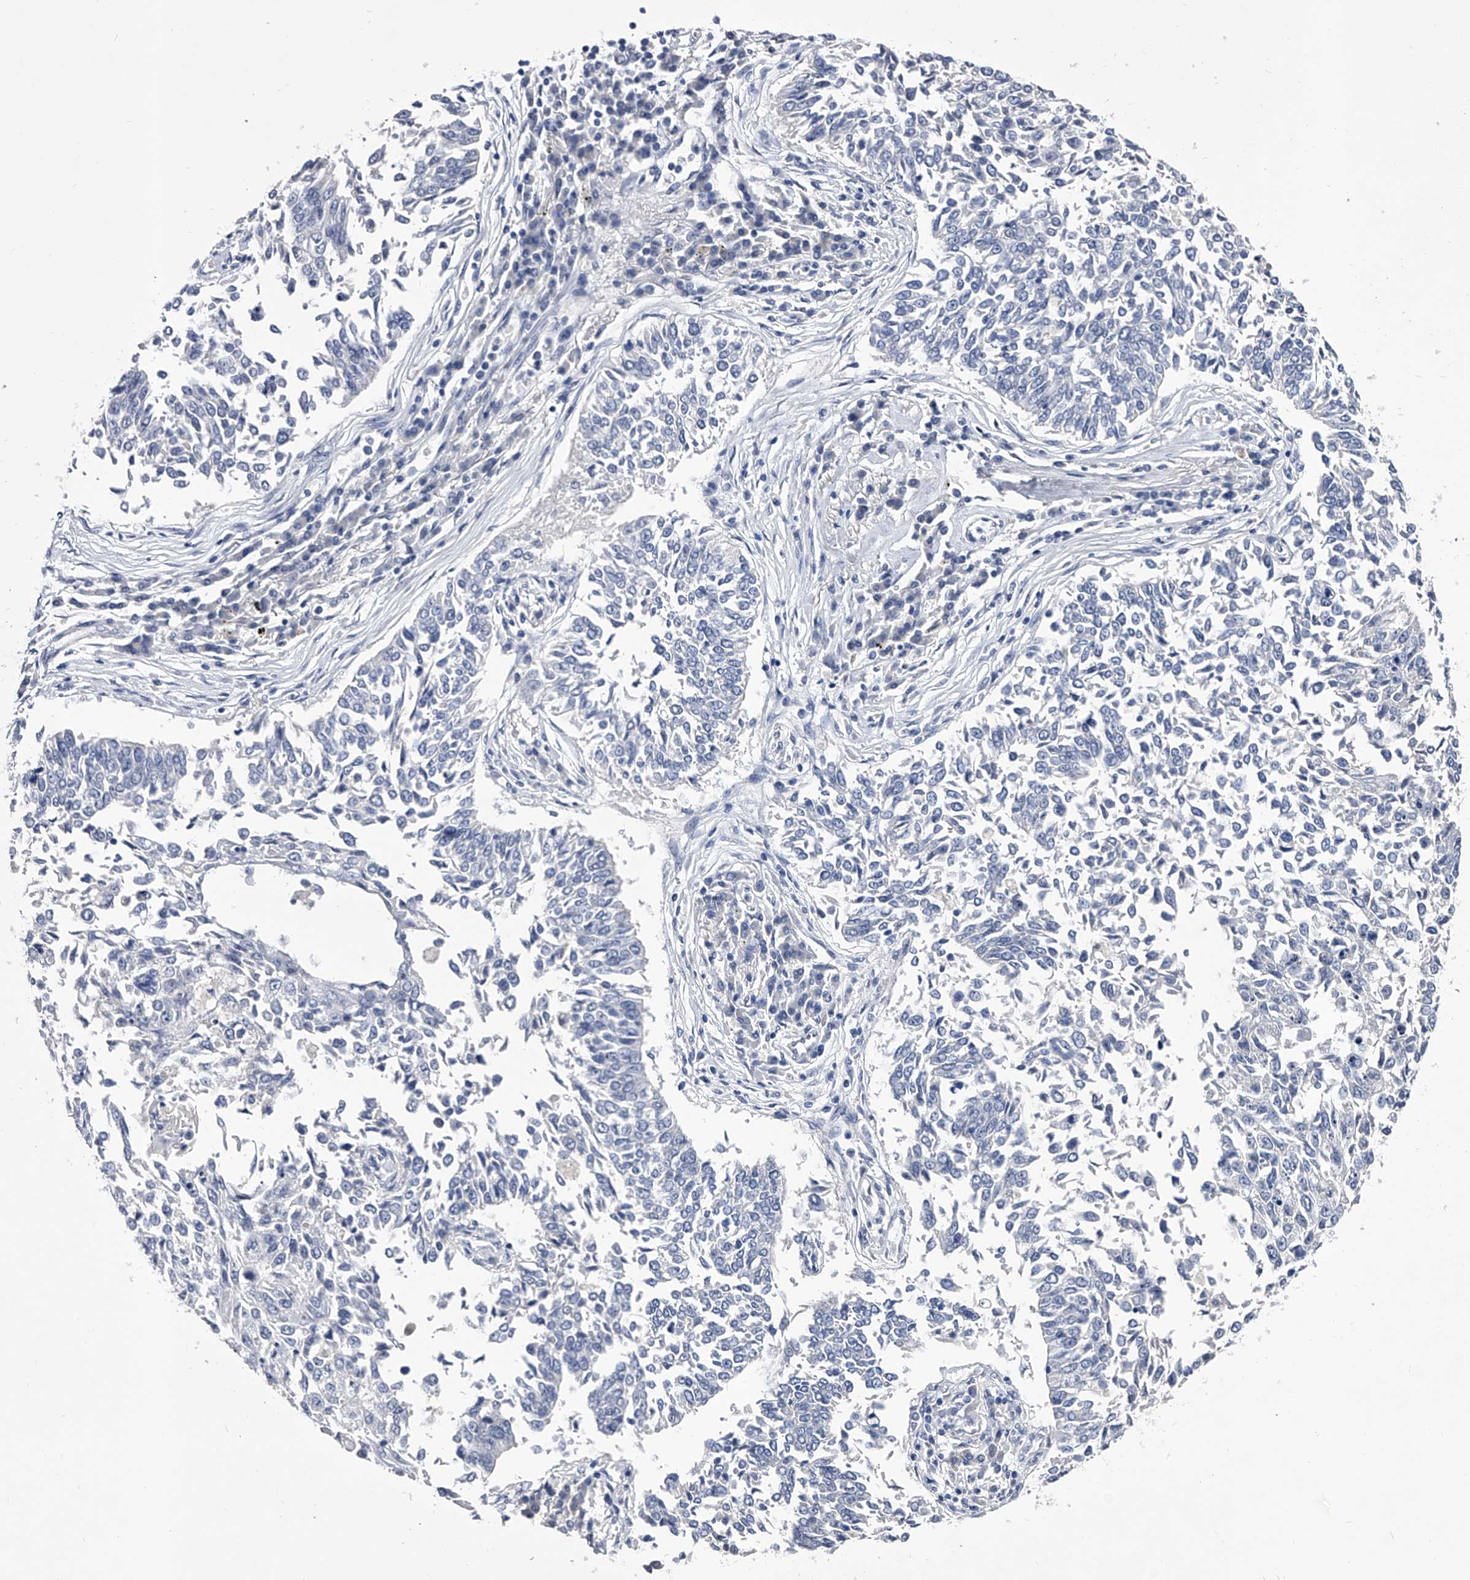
{"staining": {"intensity": "negative", "quantity": "none", "location": "none"}, "tissue": "lung cancer", "cell_type": "Tumor cells", "image_type": "cancer", "snomed": [{"axis": "morphology", "description": "Normal tissue, NOS"}, {"axis": "morphology", "description": "Squamous cell carcinoma, NOS"}, {"axis": "topography", "description": "Cartilage tissue"}, {"axis": "topography", "description": "Bronchus"}, {"axis": "topography", "description": "Lung"}, {"axis": "topography", "description": "Peripheral nerve tissue"}], "caption": "Lung cancer (squamous cell carcinoma) stained for a protein using immunohistochemistry (IHC) reveals no positivity tumor cells.", "gene": "CRISP2", "patient": {"sex": "female", "age": 49}}